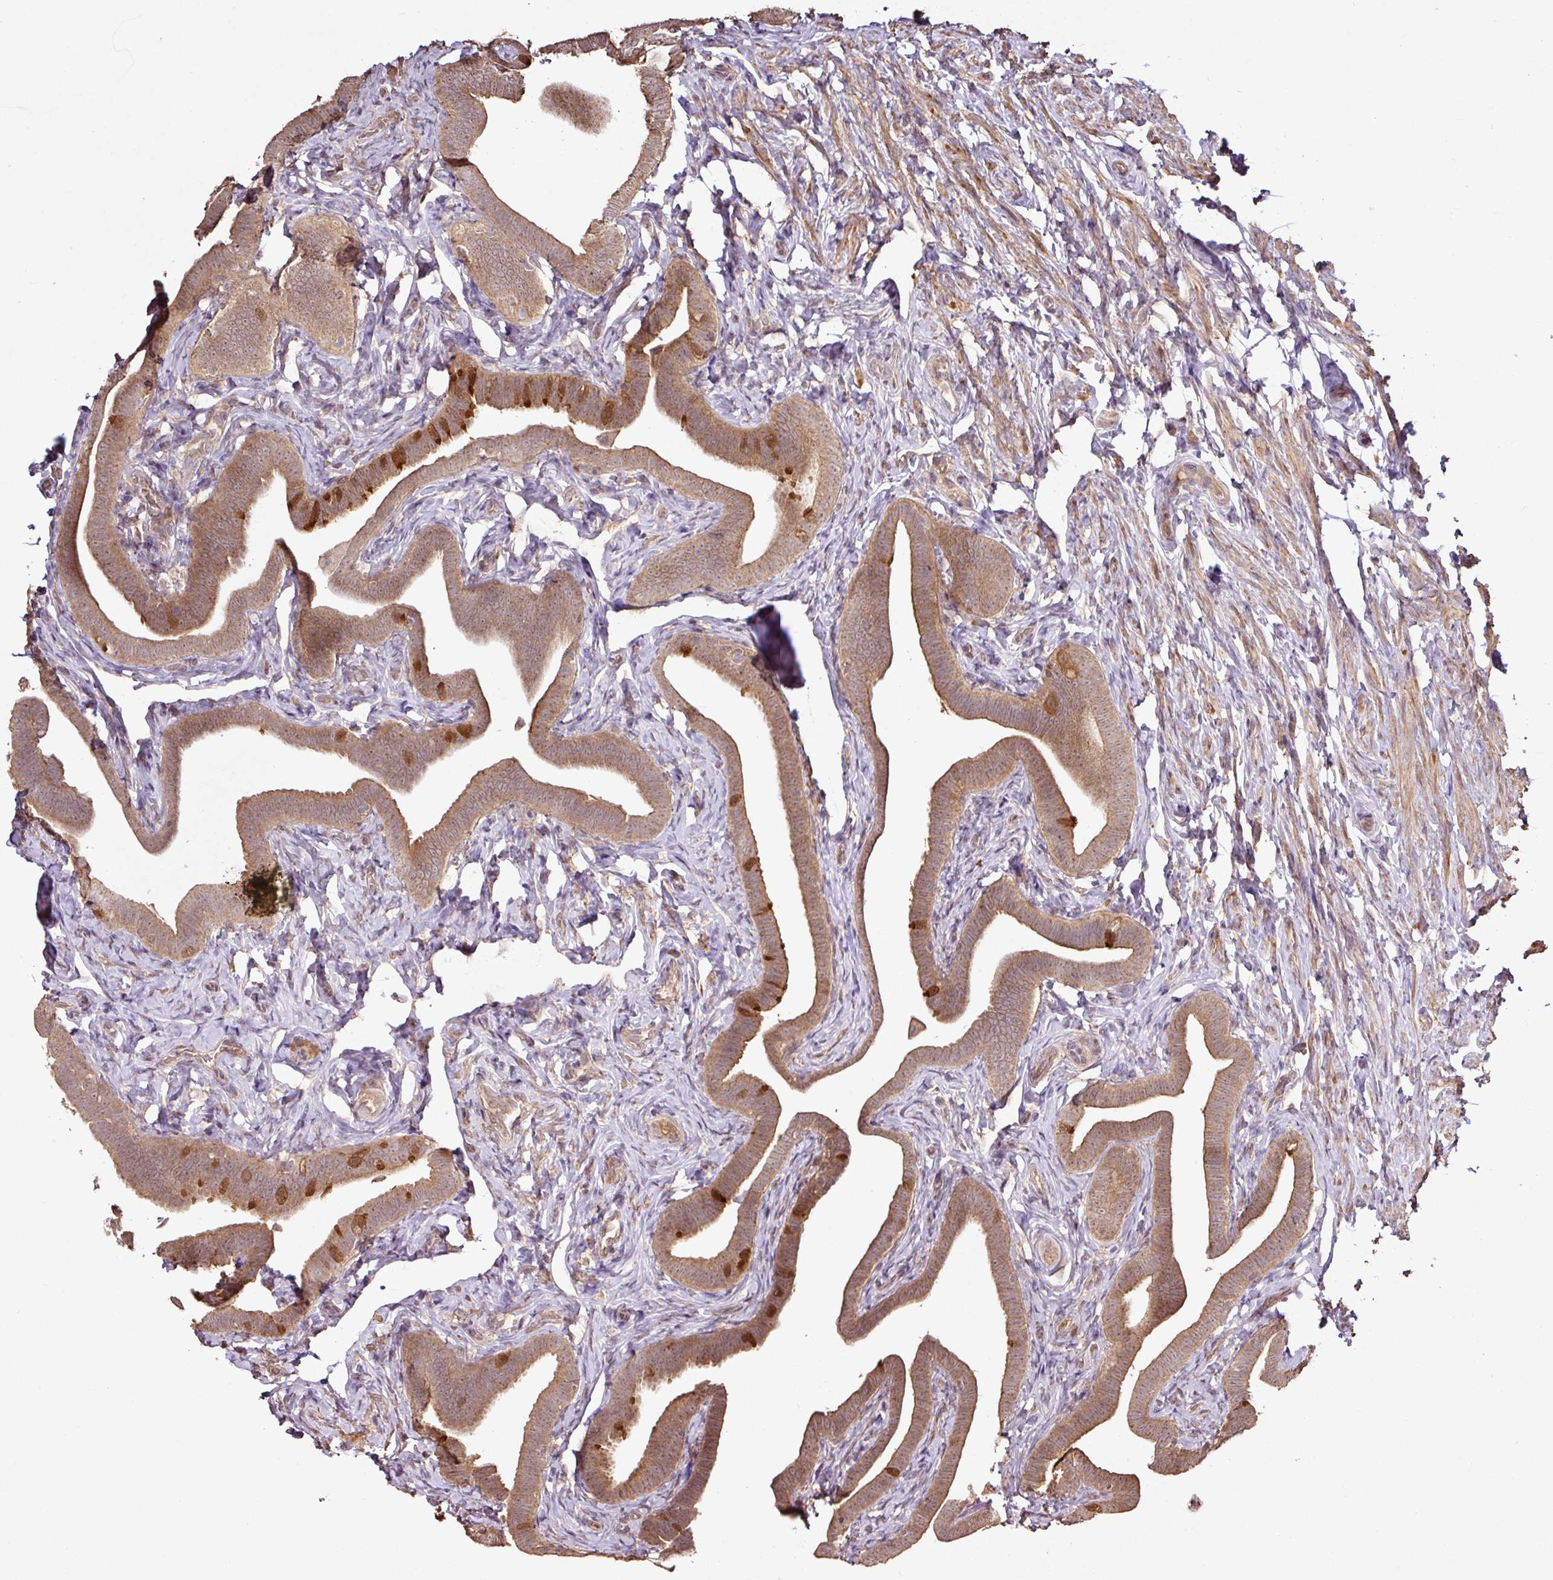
{"staining": {"intensity": "strong", "quantity": ">75%", "location": "cytoplasmic/membranous"}, "tissue": "fallopian tube", "cell_type": "Glandular cells", "image_type": "normal", "snomed": [{"axis": "morphology", "description": "Normal tissue, NOS"}, {"axis": "topography", "description": "Fallopian tube"}], "caption": "Protein staining of benign fallopian tube demonstrates strong cytoplasmic/membranous expression in approximately >75% of glandular cells. (DAB IHC, brown staining for protein, blue staining for nuclei).", "gene": "FAIM", "patient": {"sex": "female", "age": 69}}